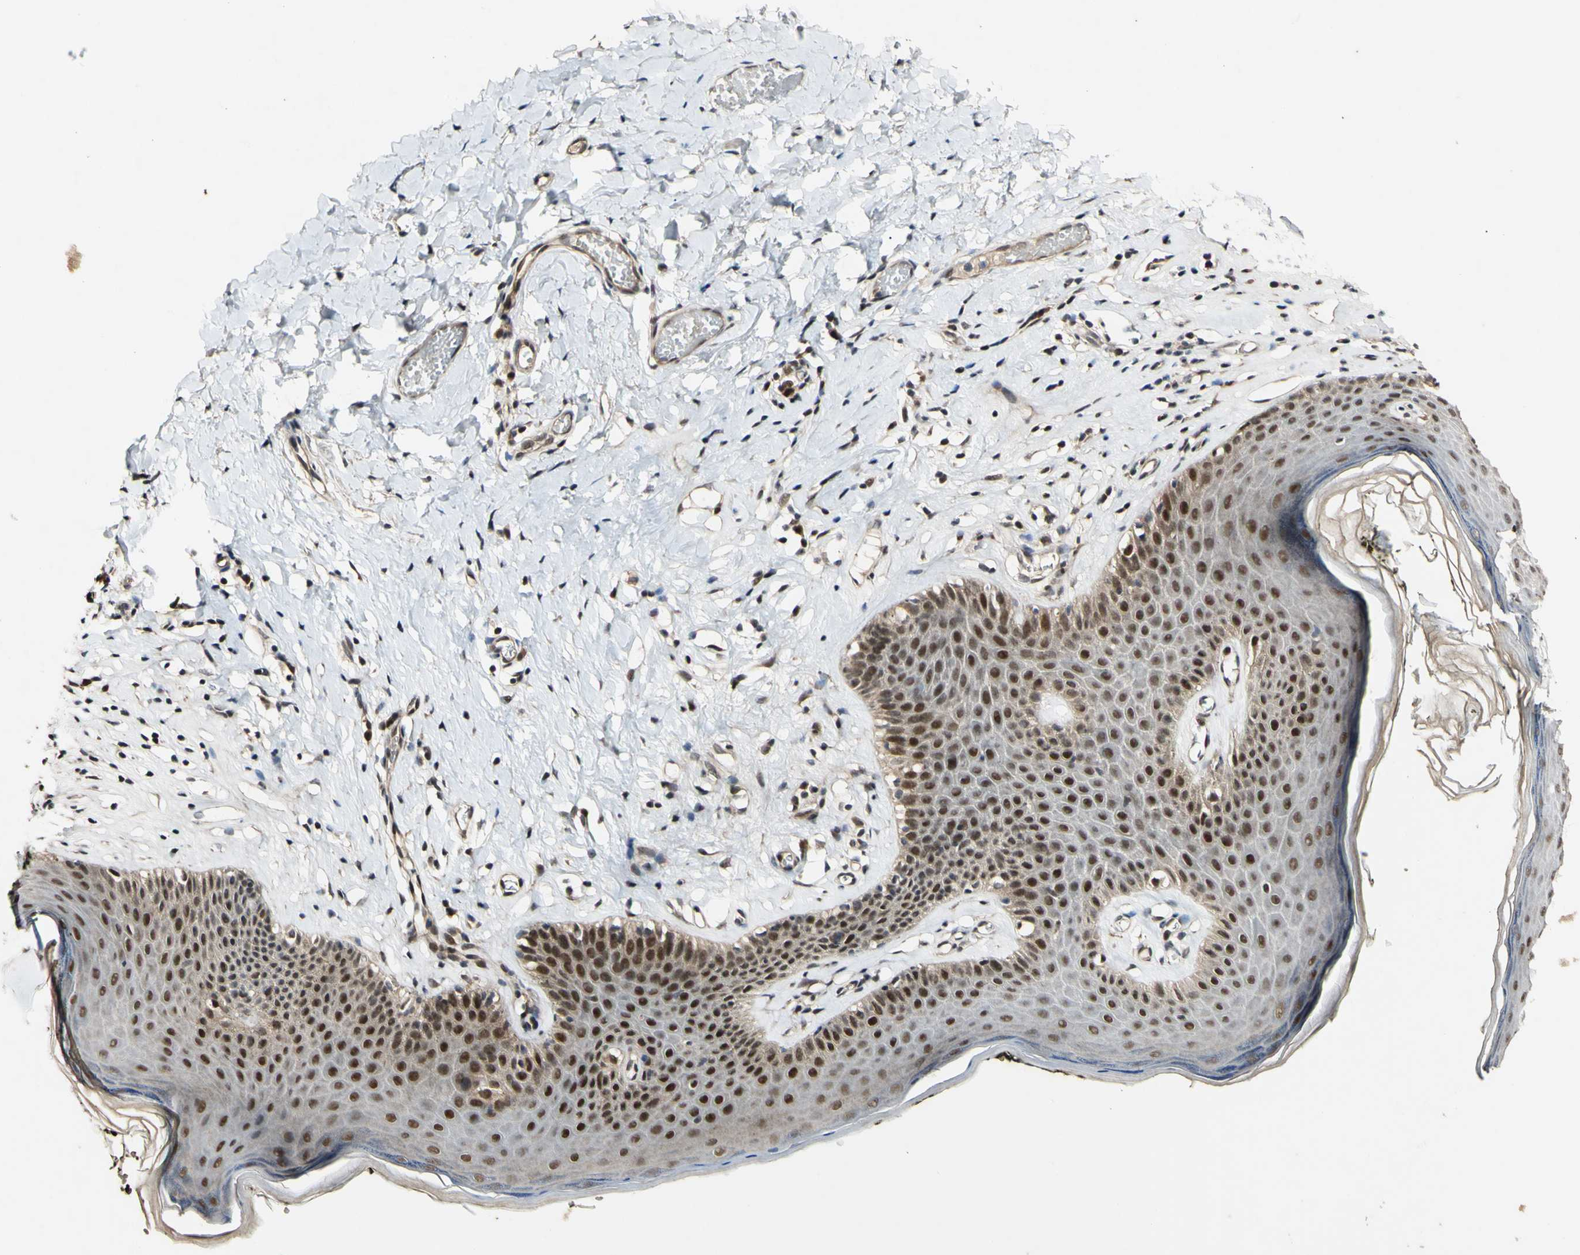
{"staining": {"intensity": "moderate", "quantity": ">75%", "location": "nuclear"}, "tissue": "skin", "cell_type": "Epidermal cells", "image_type": "normal", "snomed": [{"axis": "morphology", "description": "Normal tissue, NOS"}, {"axis": "morphology", "description": "Inflammation, NOS"}, {"axis": "topography", "description": "Vulva"}], "caption": "Immunohistochemistry micrograph of benign skin: skin stained using immunohistochemistry displays medium levels of moderate protein expression localized specifically in the nuclear of epidermal cells, appearing as a nuclear brown color.", "gene": "POLR2F", "patient": {"sex": "female", "age": 84}}